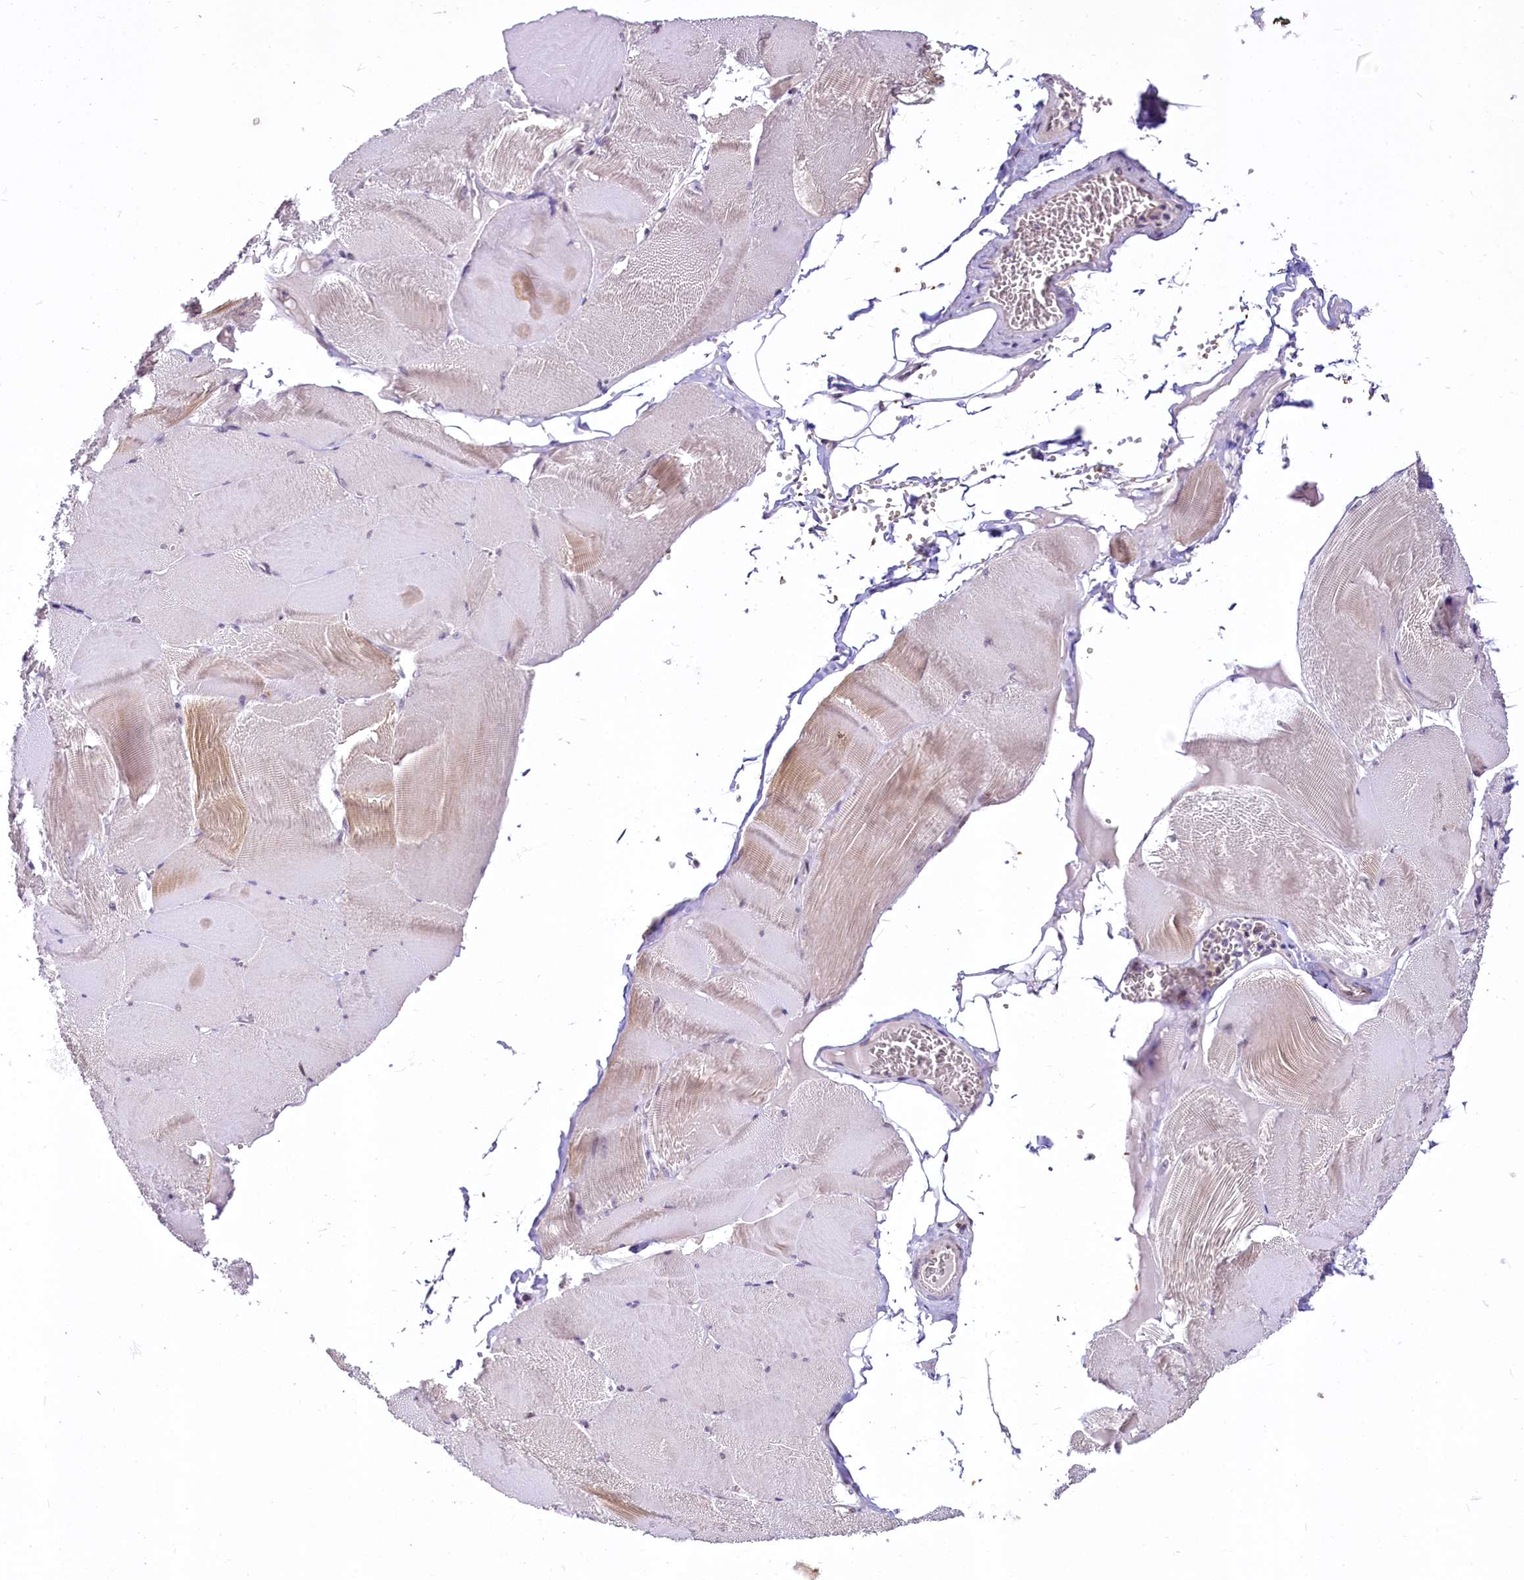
{"staining": {"intensity": "weak", "quantity": "<25%", "location": "cytoplasmic/membranous"}, "tissue": "skeletal muscle", "cell_type": "Myocytes", "image_type": "normal", "snomed": [{"axis": "morphology", "description": "Normal tissue, NOS"}, {"axis": "morphology", "description": "Basal cell carcinoma"}, {"axis": "topography", "description": "Skeletal muscle"}], "caption": "Unremarkable skeletal muscle was stained to show a protein in brown. There is no significant expression in myocytes. (DAB (3,3'-diaminobenzidine) immunohistochemistry (IHC) visualized using brightfield microscopy, high magnification).", "gene": "BANK1", "patient": {"sex": "female", "age": 64}}